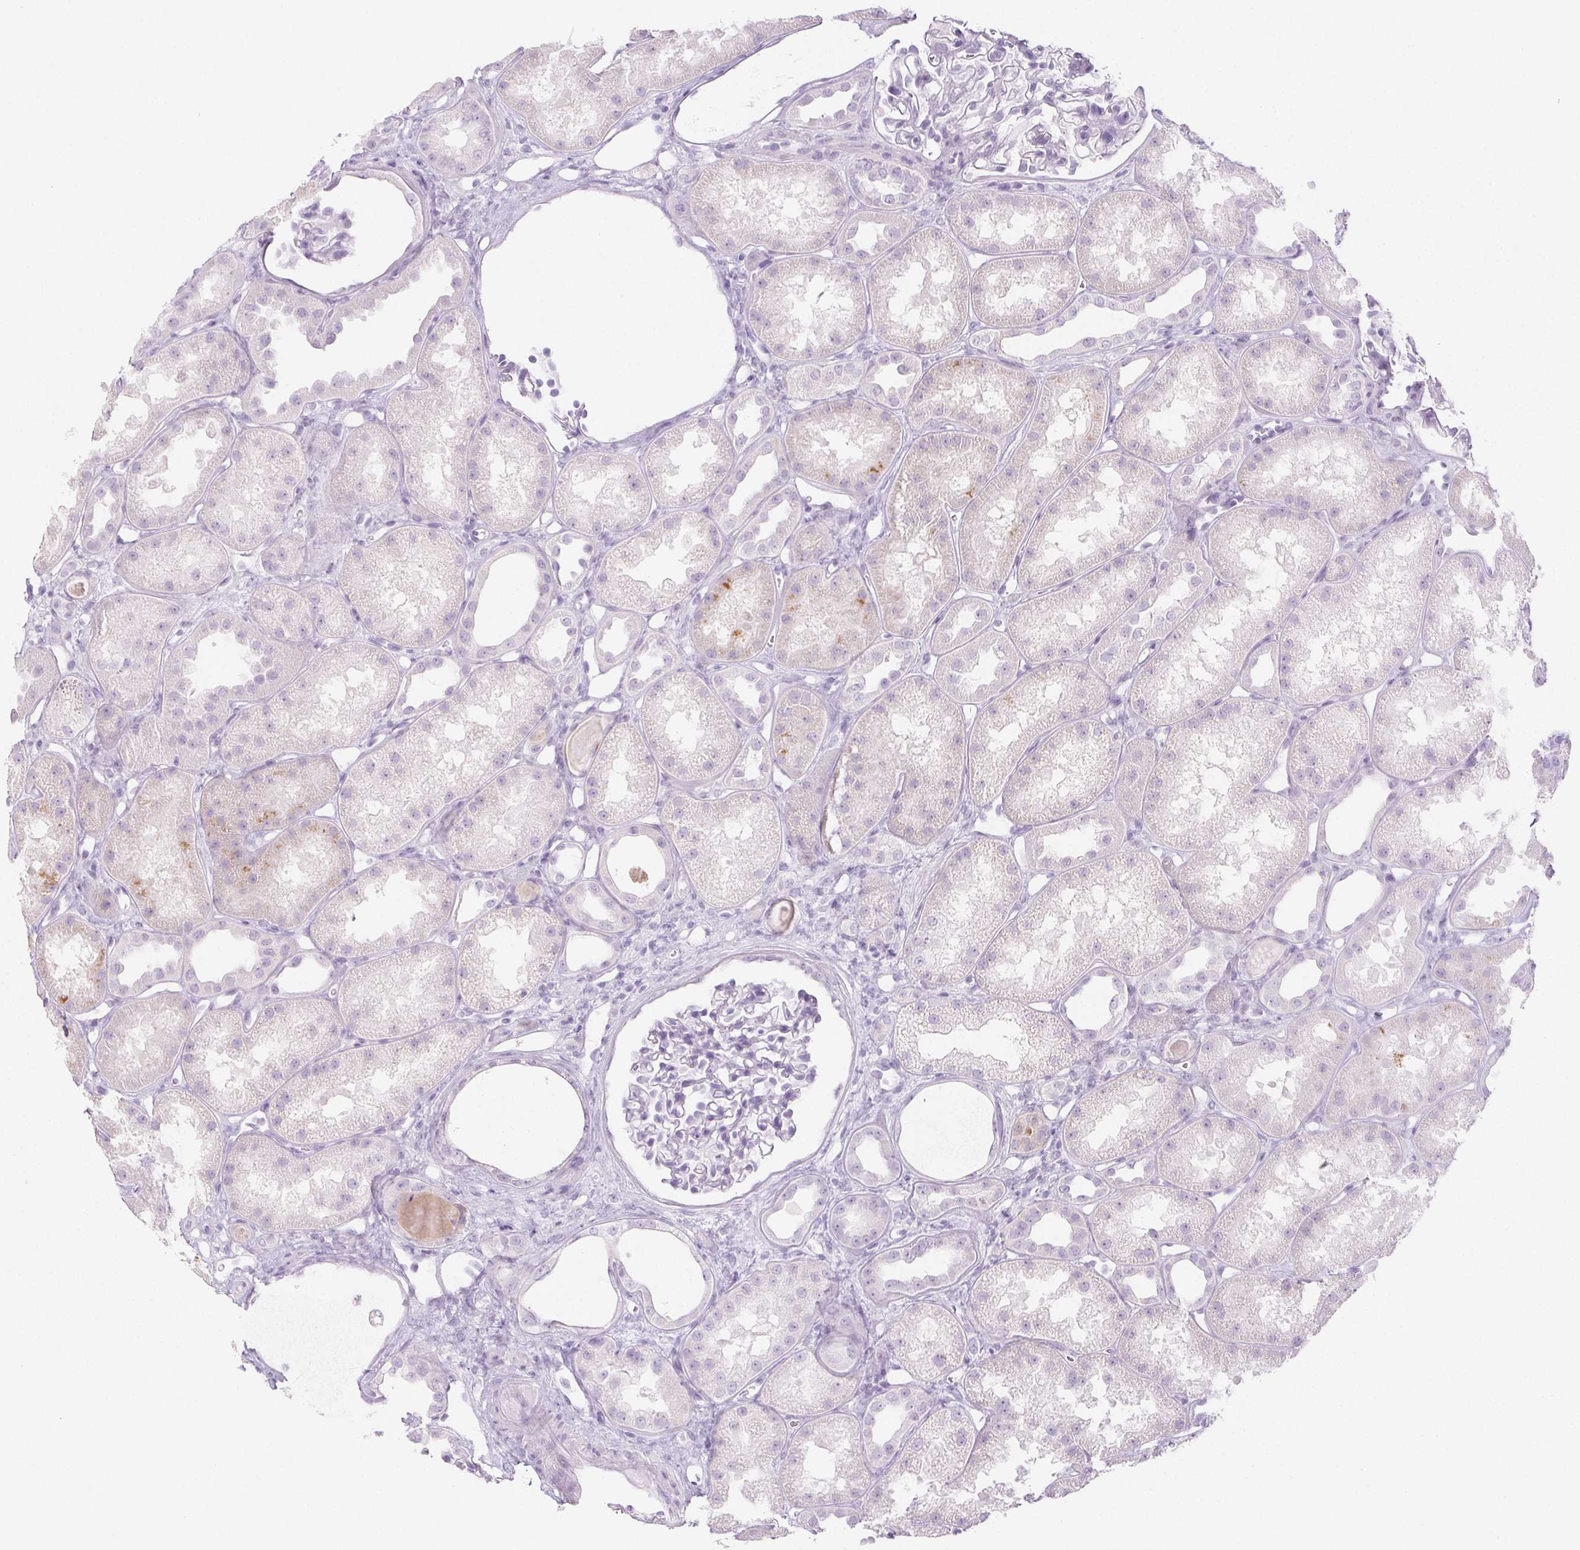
{"staining": {"intensity": "negative", "quantity": "none", "location": "none"}, "tissue": "kidney", "cell_type": "Cells in glomeruli", "image_type": "normal", "snomed": [{"axis": "morphology", "description": "Normal tissue, NOS"}, {"axis": "topography", "description": "Kidney"}], "caption": "The micrograph demonstrates no staining of cells in glomeruli in normal kidney. The staining was performed using DAB to visualize the protein expression in brown, while the nuclei were stained in blue with hematoxylin (Magnification: 20x).", "gene": "PI3", "patient": {"sex": "male", "age": 61}}